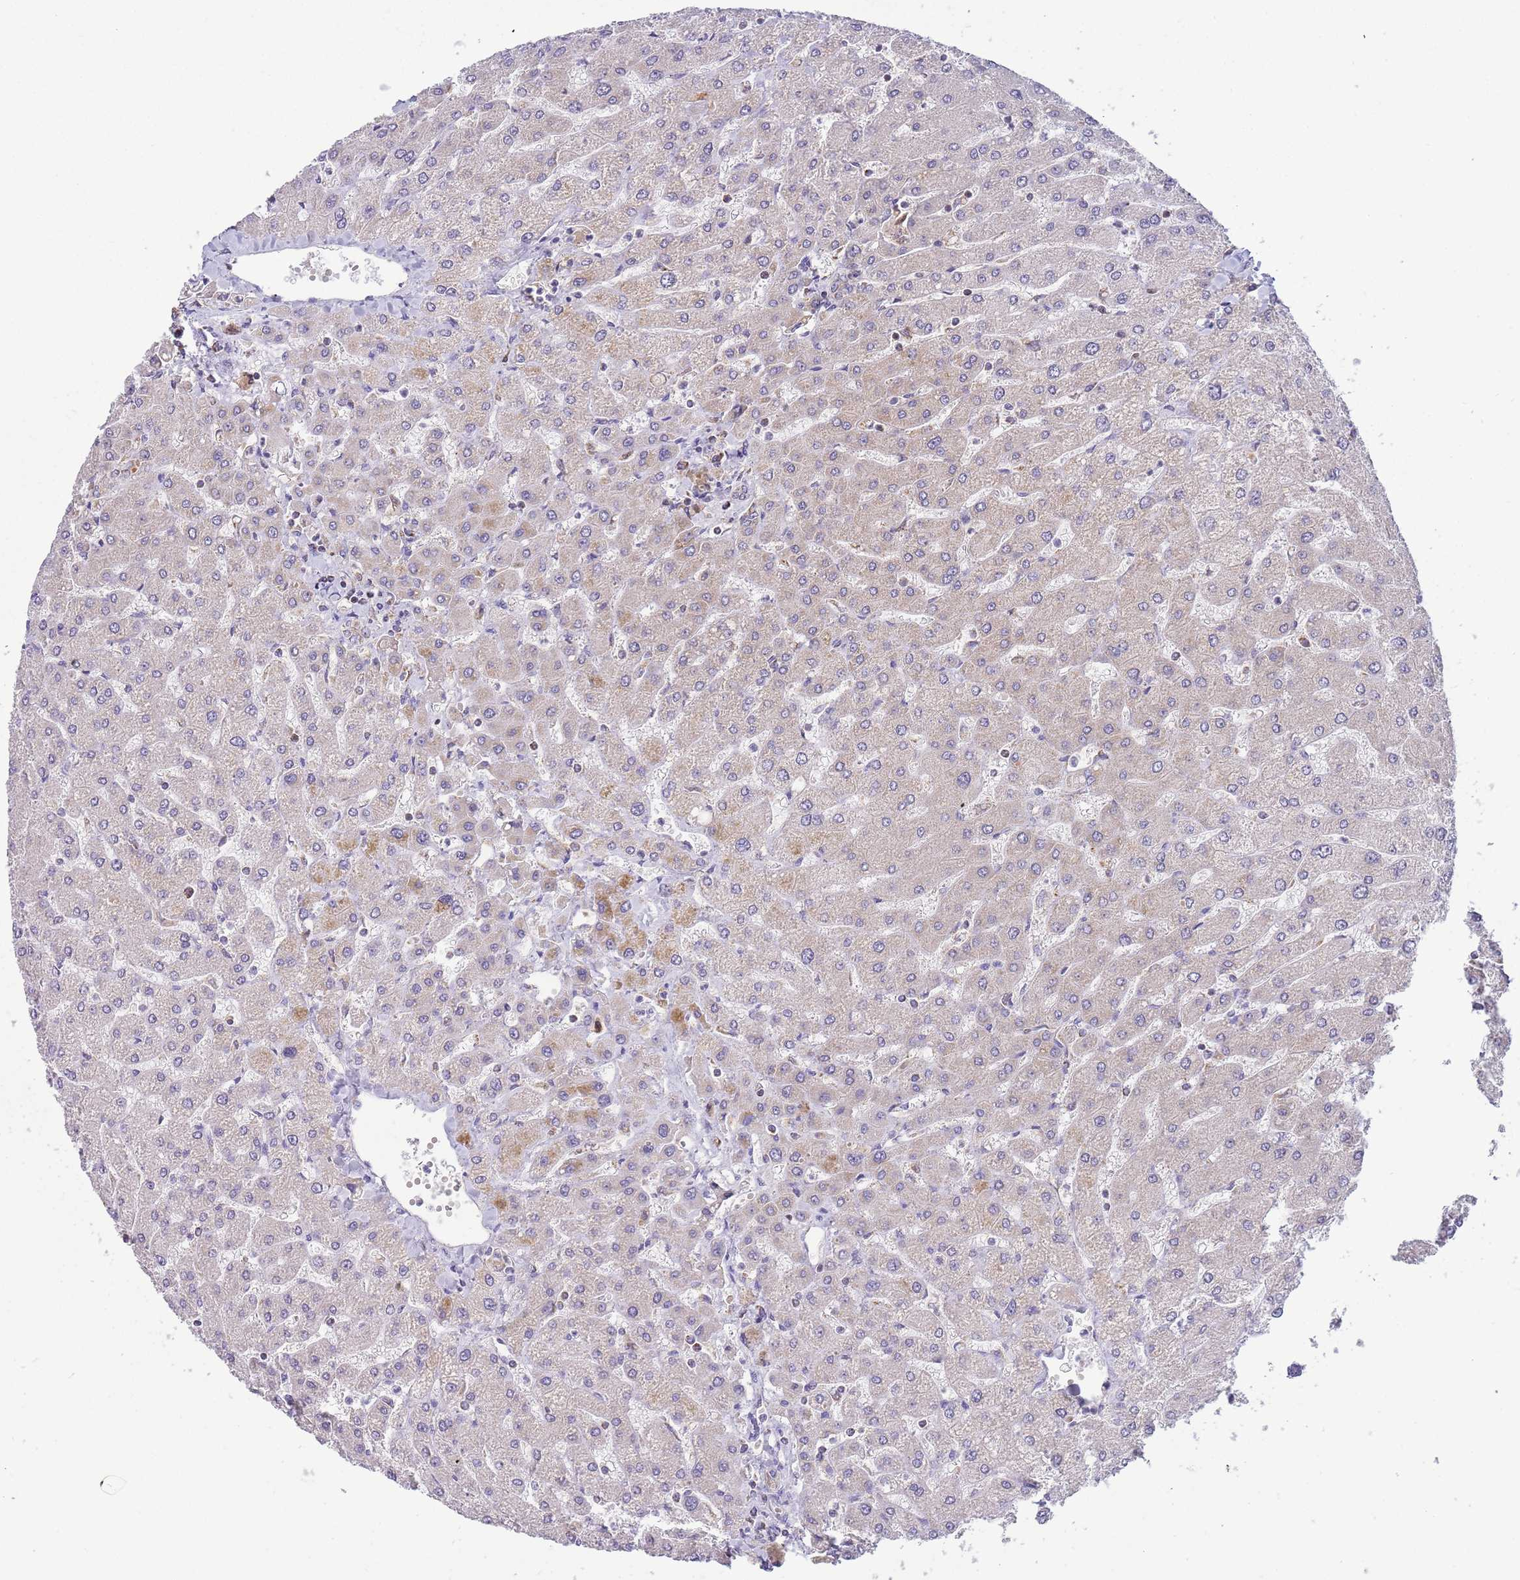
{"staining": {"intensity": "weak", "quantity": "25%-75%", "location": "cytoplasmic/membranous"}, "tissue": "liver", "cell_type": "Cholangiocytes", "image_type": "normal", "snomed": [{"axis": "morphology", "description": "Normal tissue, NOS"}, {"axis": "topography", "description": "Liver"}], "caption": "A brown stain labels weak cytoplasmic/membranous expression of a protein in cholangiocytes of unremarkable human liver. Immunohistochemistry stains the protein of interest in brown and the nuclei are stained blue.", "gene": "VPS16", "patient": {"sex": "male", "age": 55}}